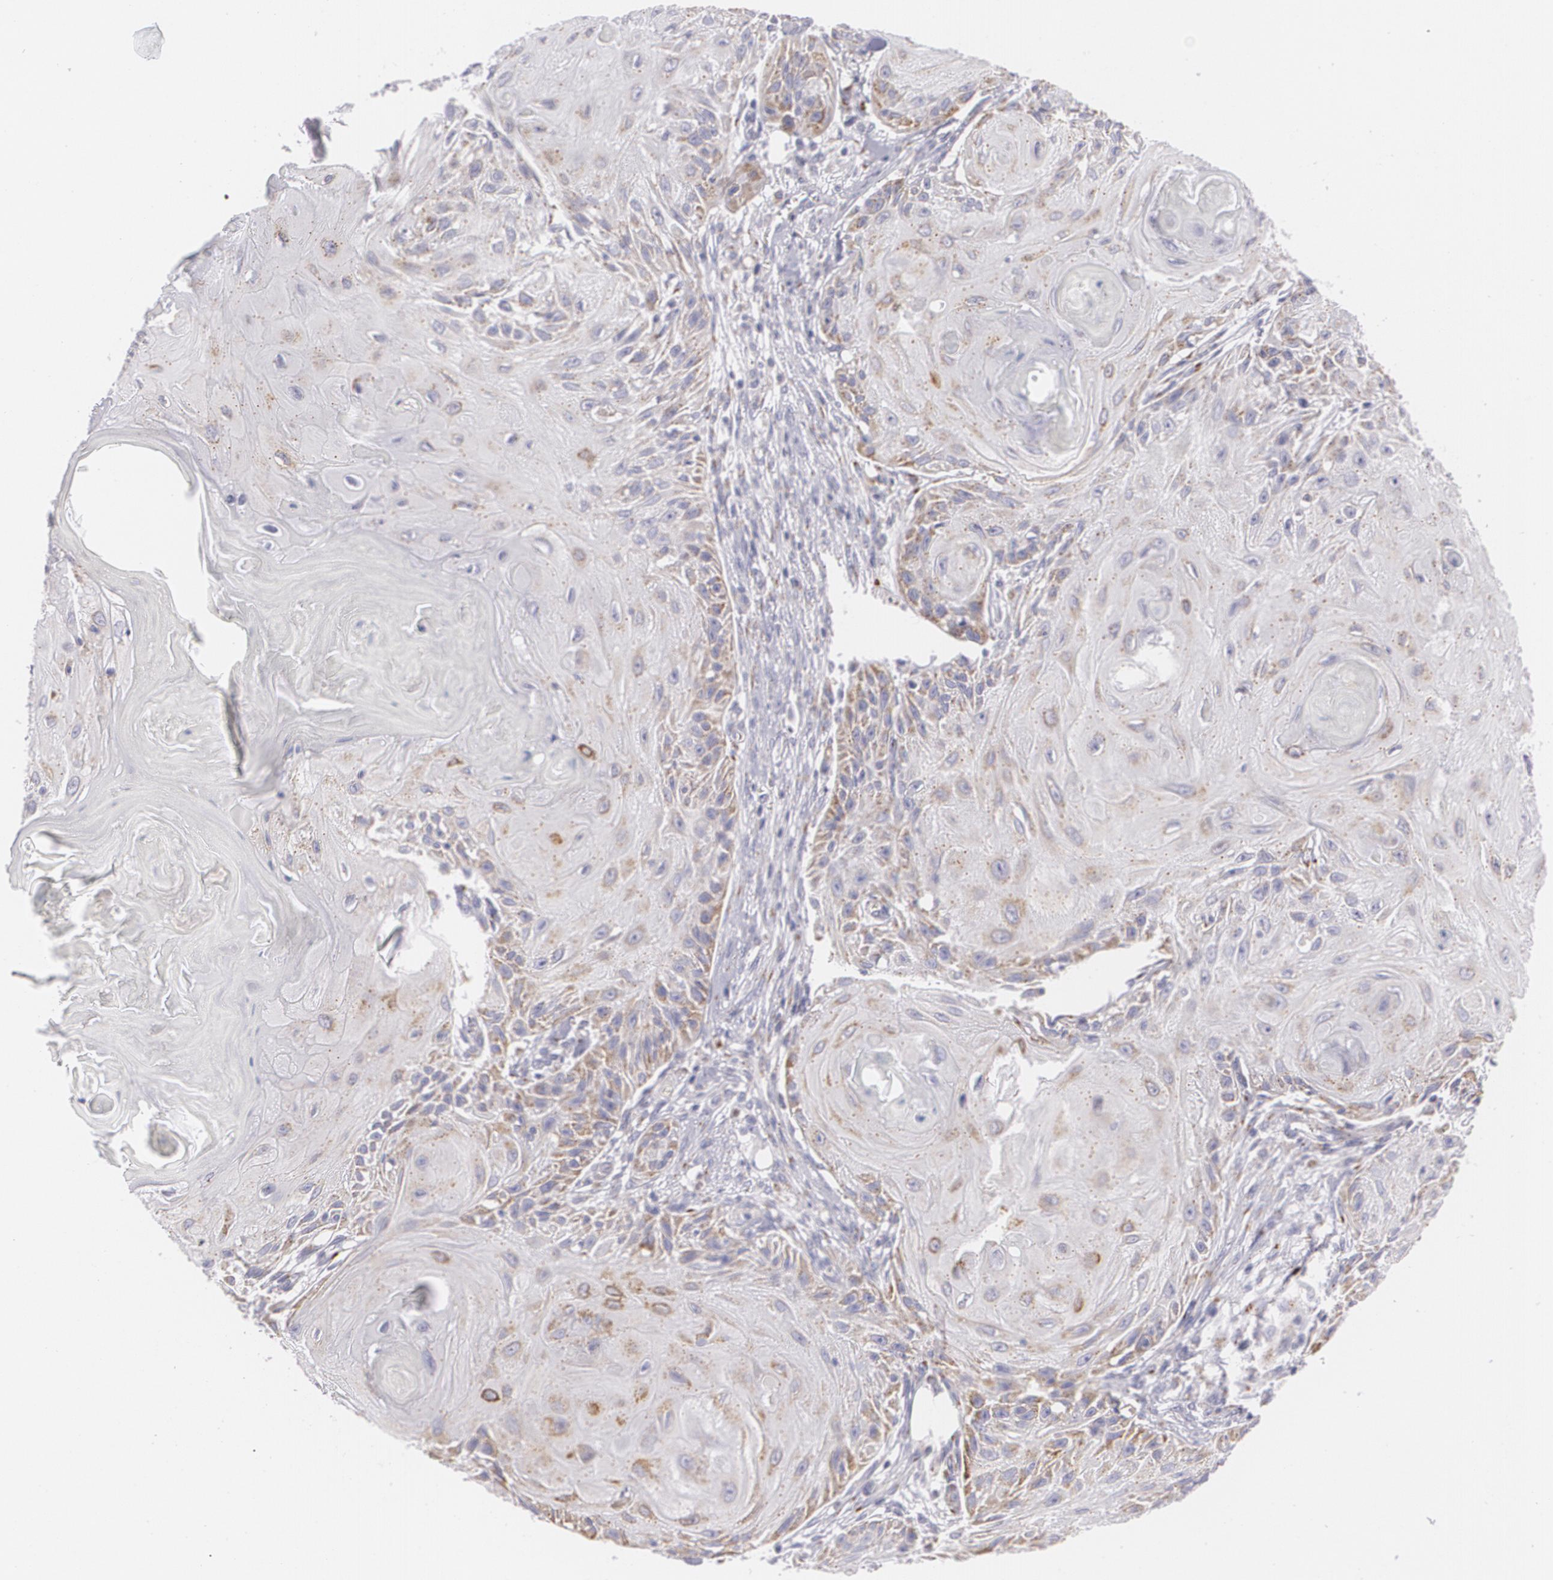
{"staining": {"intensity": "weak", "quantity": "25%-75%", "location": "cytoplasmic/membranous"}, "tissue": "skin cancer", "cell_type": "Tumor cells", "image_type": "cancer", "snomed": [{"axis": "morphology", "description": "Squamous cell carcinoma, NOS"}, {"axis": "topography", "description": "Skin"}], "caption": "Immunohistochemical staining of human skin cancer (squamous cell carcinoma) exhibits low levels of weak cytoplasmic/membranous protein positivity in approximately 25%-75% of tumor cells.", "gene": "CILK1", "patient": {"sex": "female", "age": 88}}